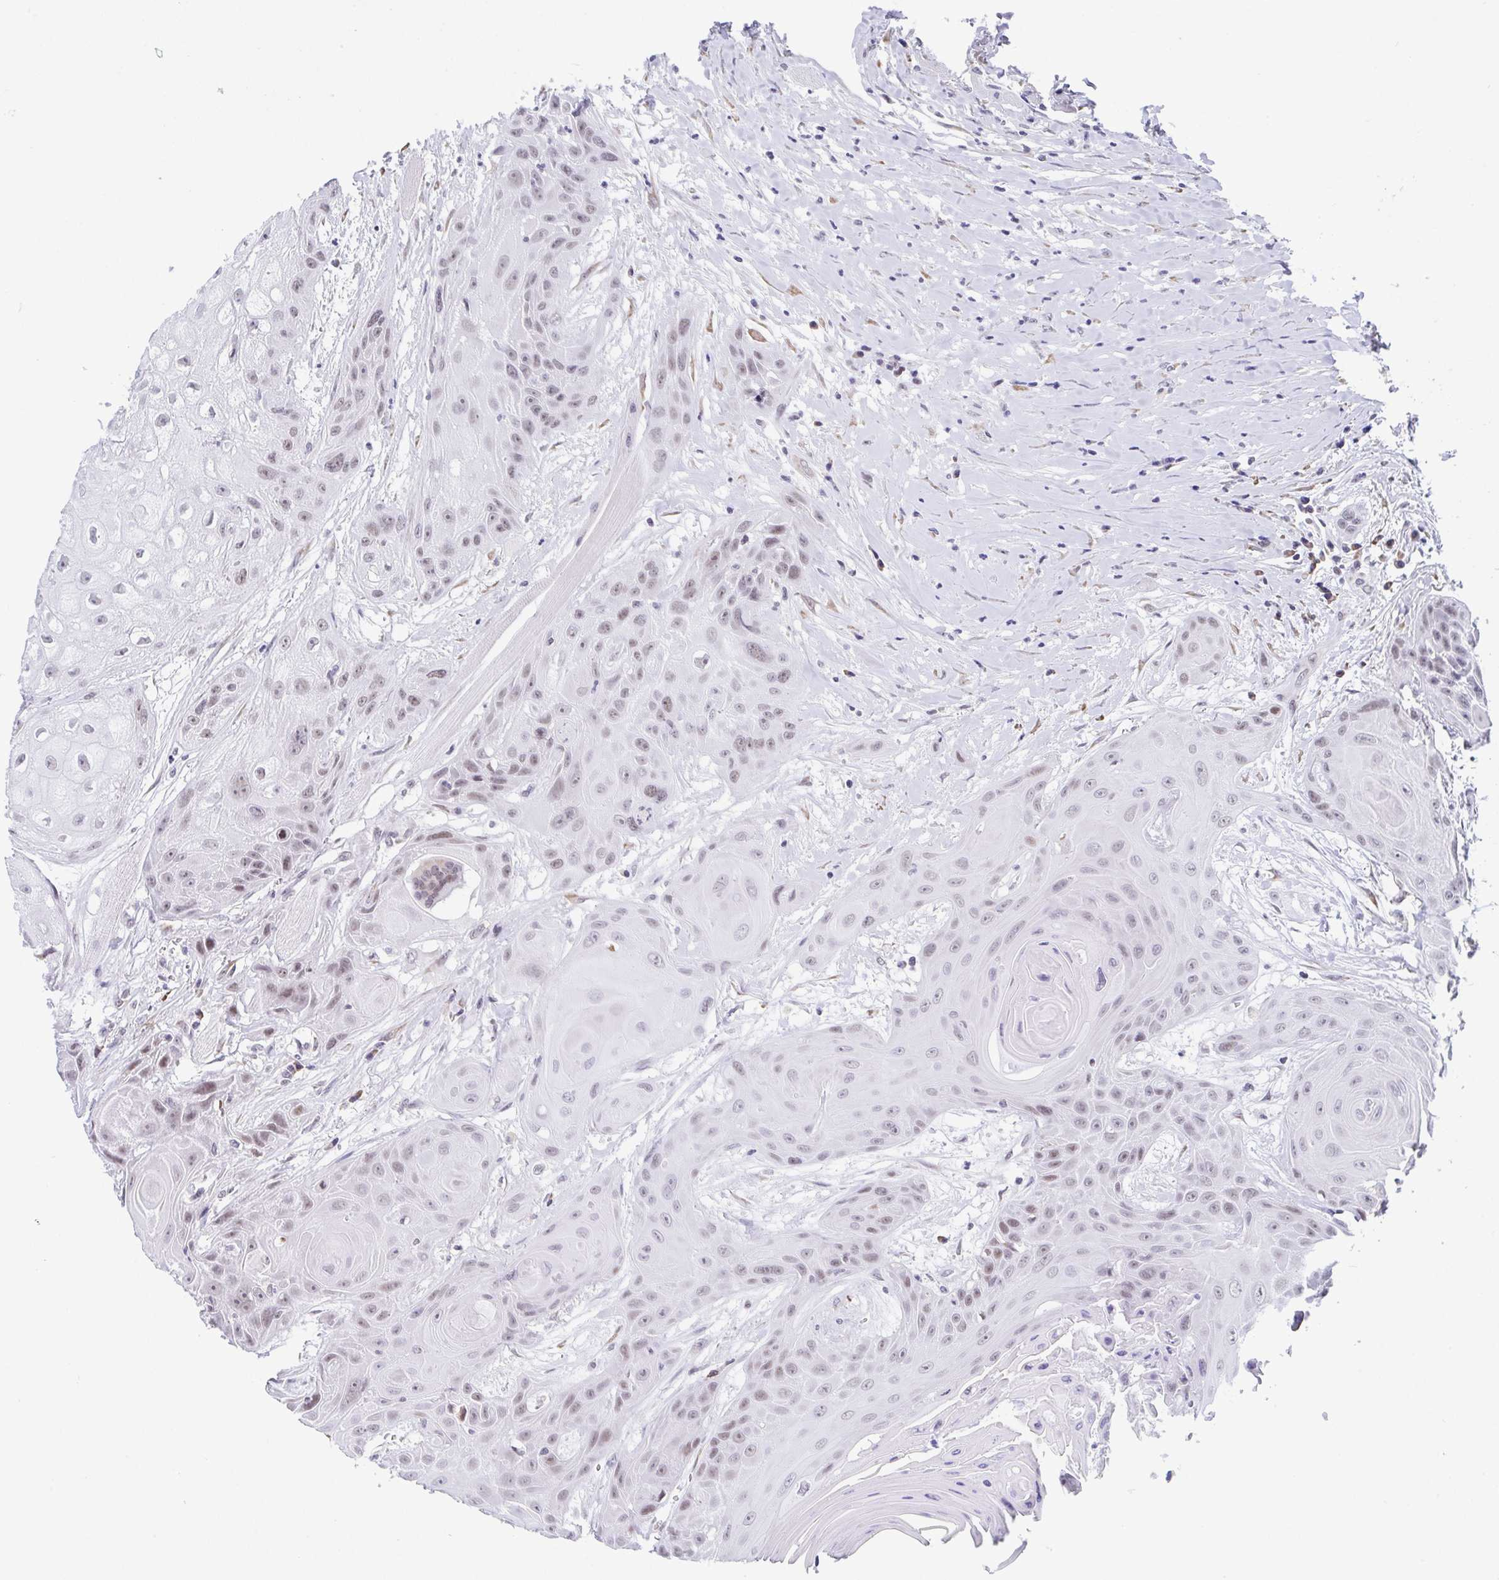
{"staining": {"intensity": "weak", "quantity": "25%-75%", "location": "nuclear"}, "tissue": "head and neck cancer", "cell_type": "Tumor cells", "image_type": "cancer", "snomed": [{"axis": "morphology", "description": "Squamous cell carcinoma, NOS"}, {"axis": "topography", "description": "Head-Neck"}], "caption": "Immunohistochemistry staining of head and neck squamous cell carcinoma, which demonstrates low levels of weak nuclear positivity in about 25%-75% of tumor cells indicating weak nuclear protein staining. The staining was performed using DAB (brown) for protein detection and nuclei were counterstained in hematoxylin (blue).", "gene": "WDR72", "patient": {"sex": "female", "age": 73}}